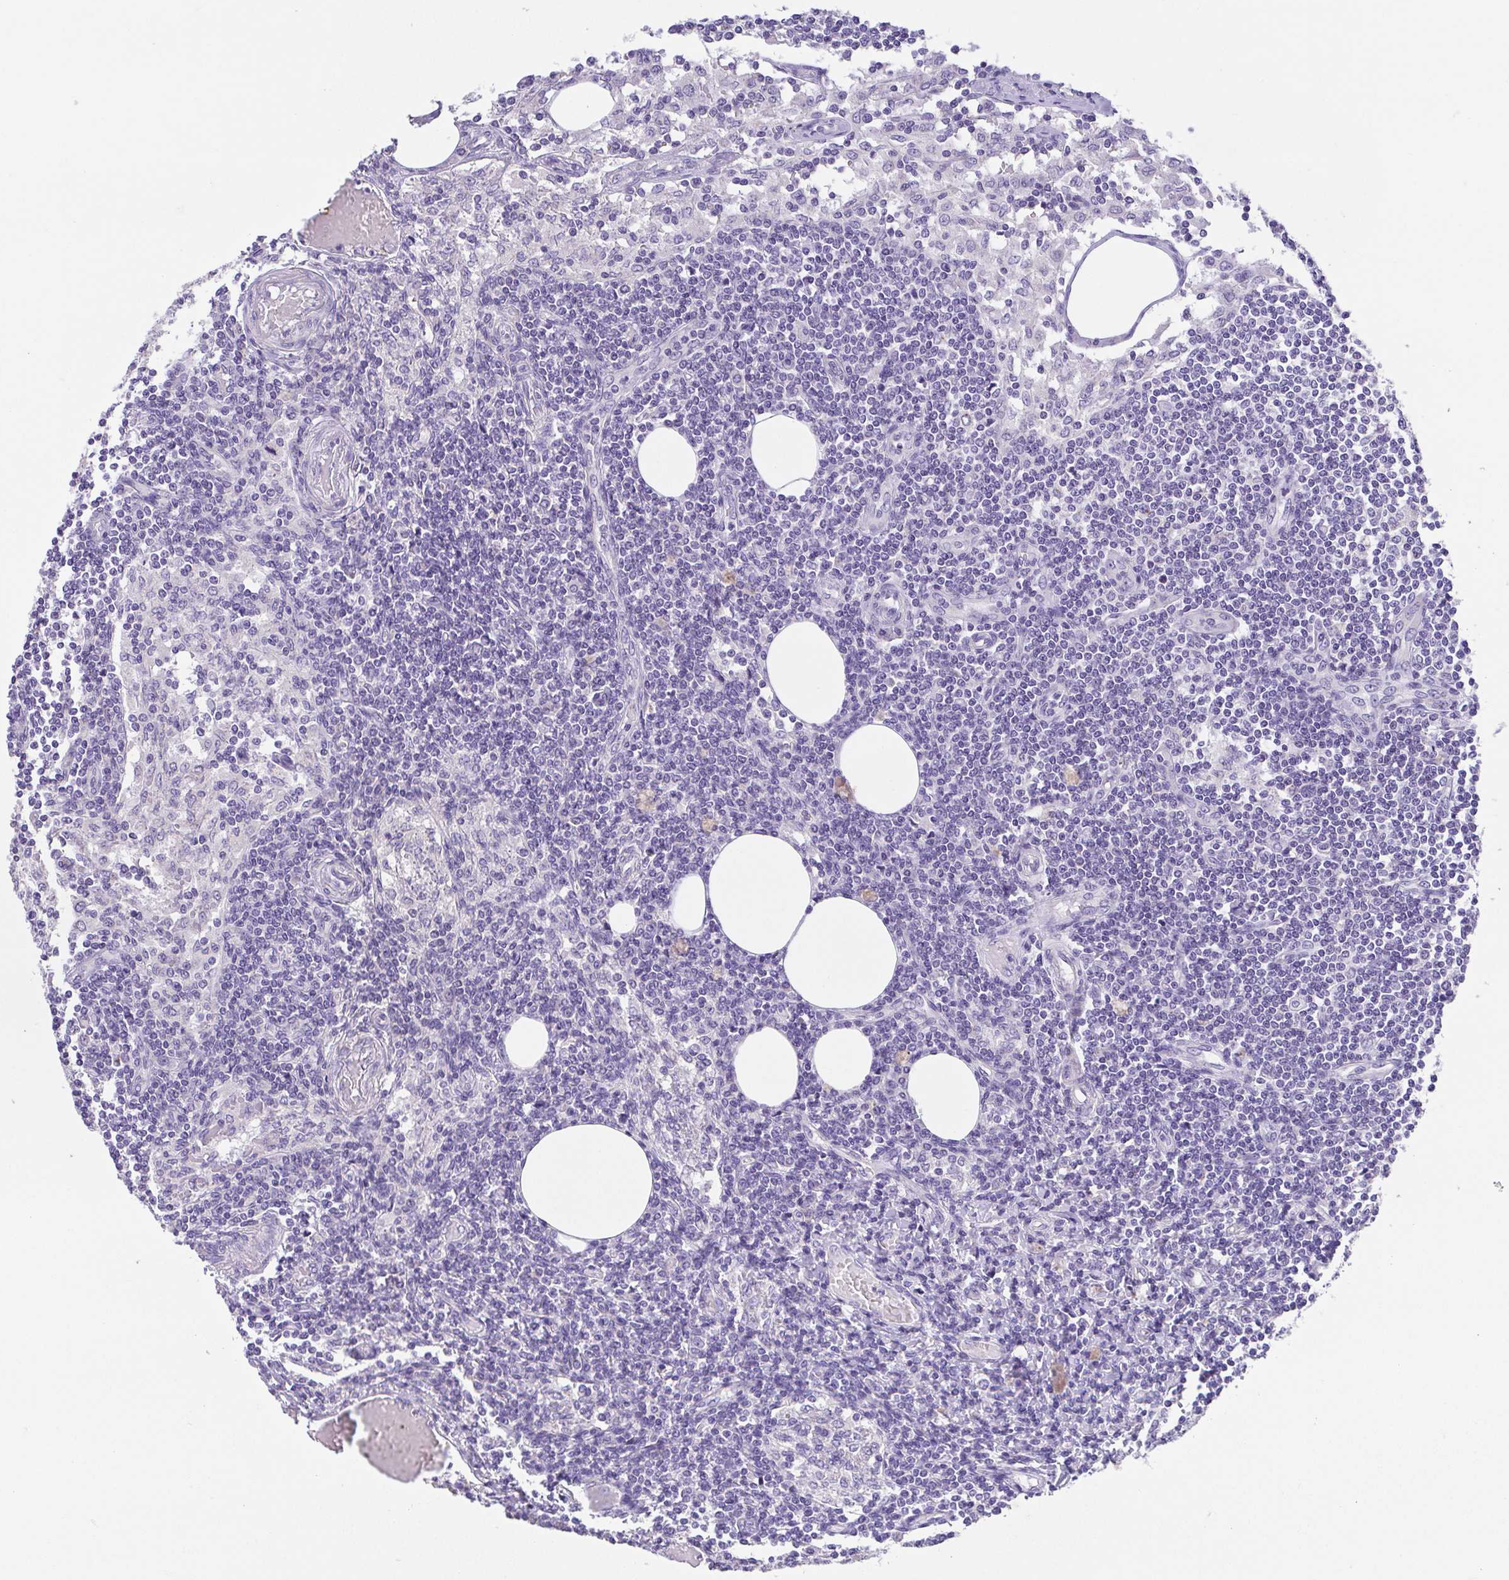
{"staining": {"intensity": "weak", "quantity": "25%-75%", "location": "cytoplasmic/membranous"}, "tissue": "lymph node", "cell_type": "Germinal center cells", "image_type": "normal", "snomed": [{"axis": "morphology", "description": "Normal tissue, NOS"}, {"axis": "topography", "description": "Lymph node"}], "caption": "Protein analysis of normal lymph node reveals weak cytoplasmic/membranous expression in approximately 25%-75% of germinal center cells. The protein is stained brown, and the nuclei are stained in blue (DAB IHC with brightfield microscopy, high magnification).", "gene": "SLC13A1", "patient": {"sex": "female", "age": 69}}